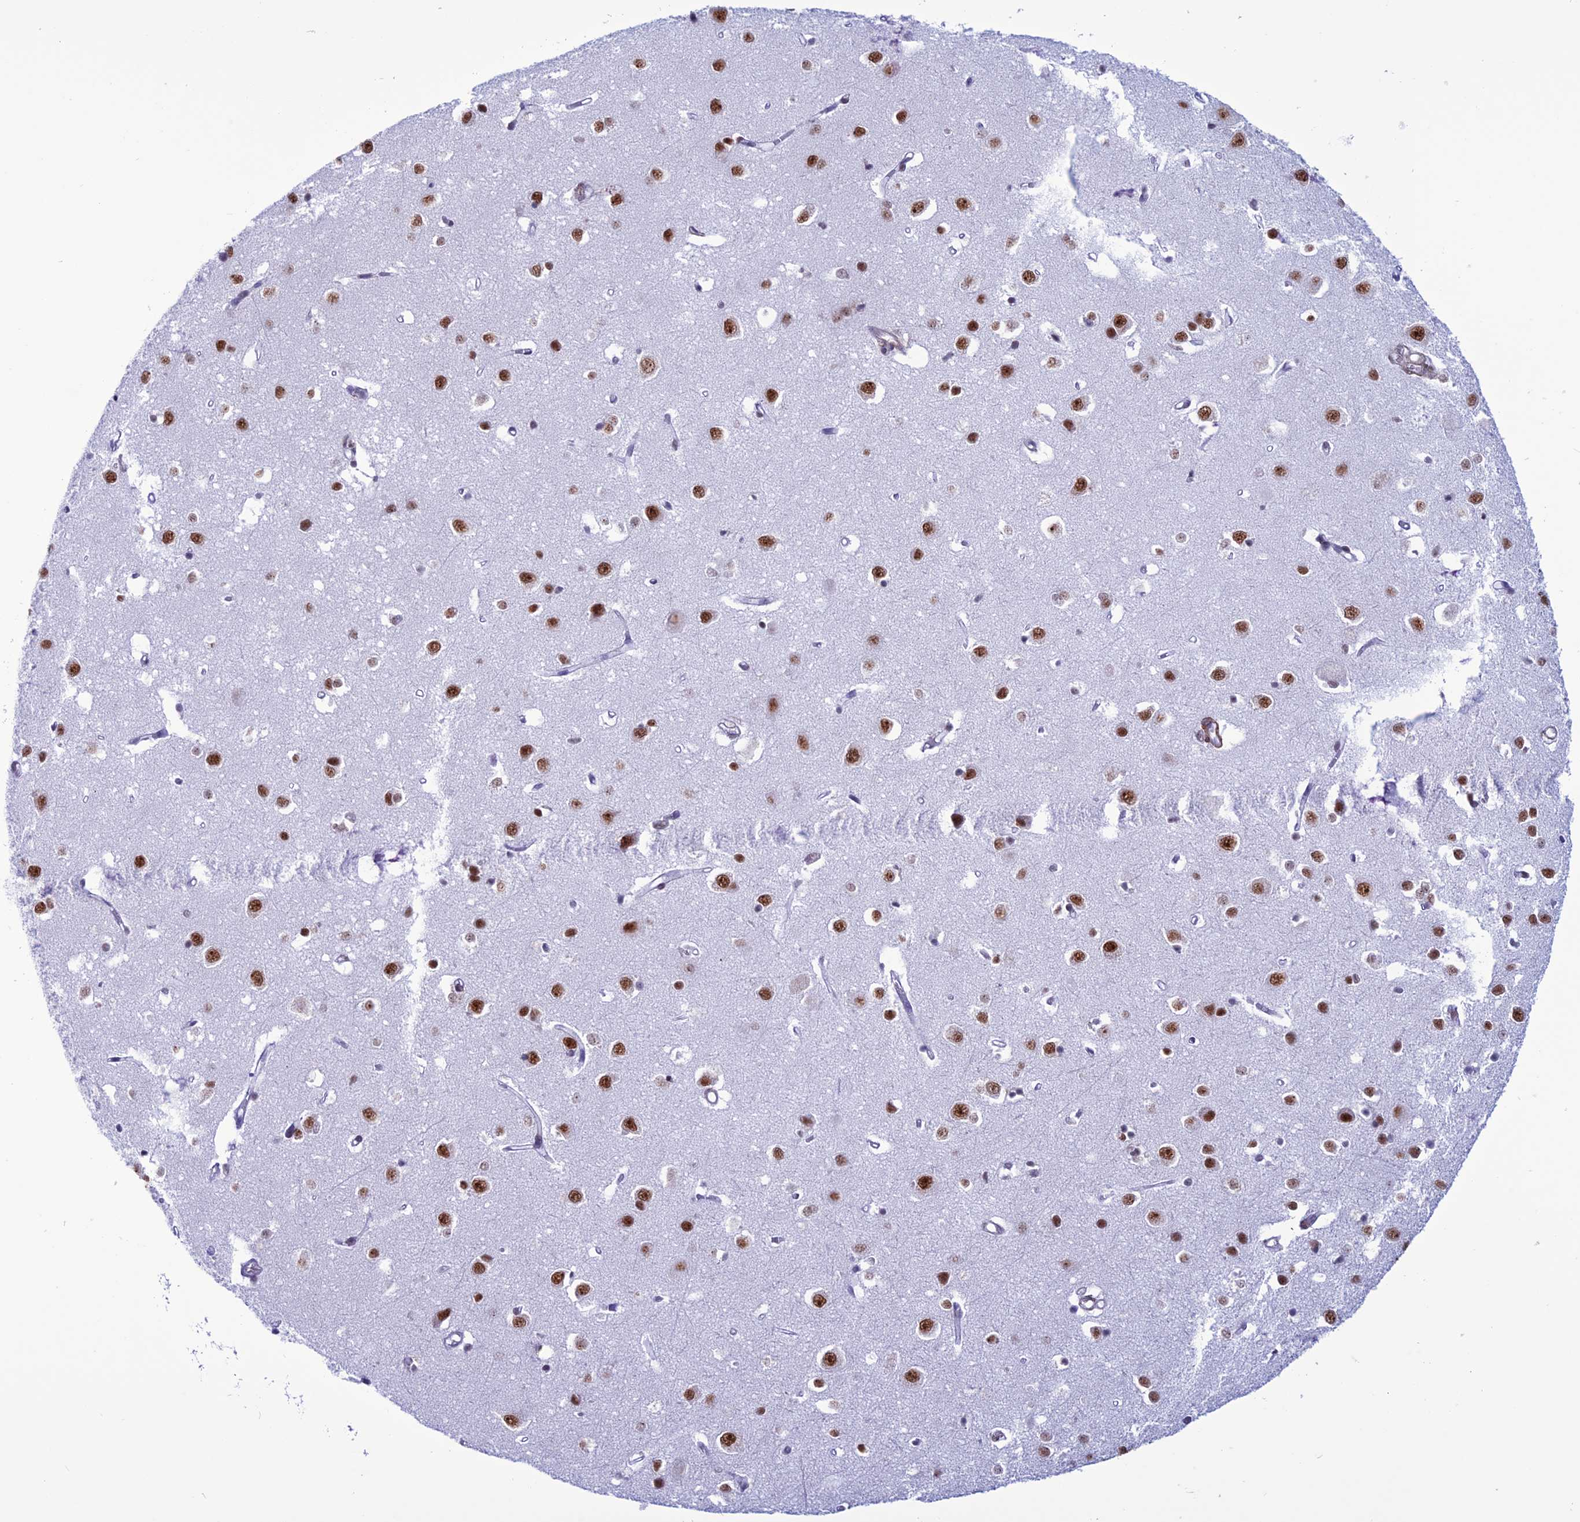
{"staining": {"intensity": "moderate", "quantity": "<25%", "location": "nuclear"}, "tissue": "cerebral cortex", "cell_type": "Endothelial cells", "image_type": "normal", "snomed": [{"axis": "morphology", "description": "Normal tissue, NOS"}, {"axis": "topography", "description": "Cerebral cortex"}], "caption": "Immunohistochemistry (IHC) (DAB (3,3'-diaminobenzidine)) staining of unremarkable cerebral cortex demonstrates moderate nuclear protein positivity in approximately <25% of endothelial cells. The staining was performed using DAB, with brown indicating positive protein expression. Nuclei are stained blue with hematoxylin.", "gene": "U2AF1", "patient": {"sex": "female", "age": 64}}